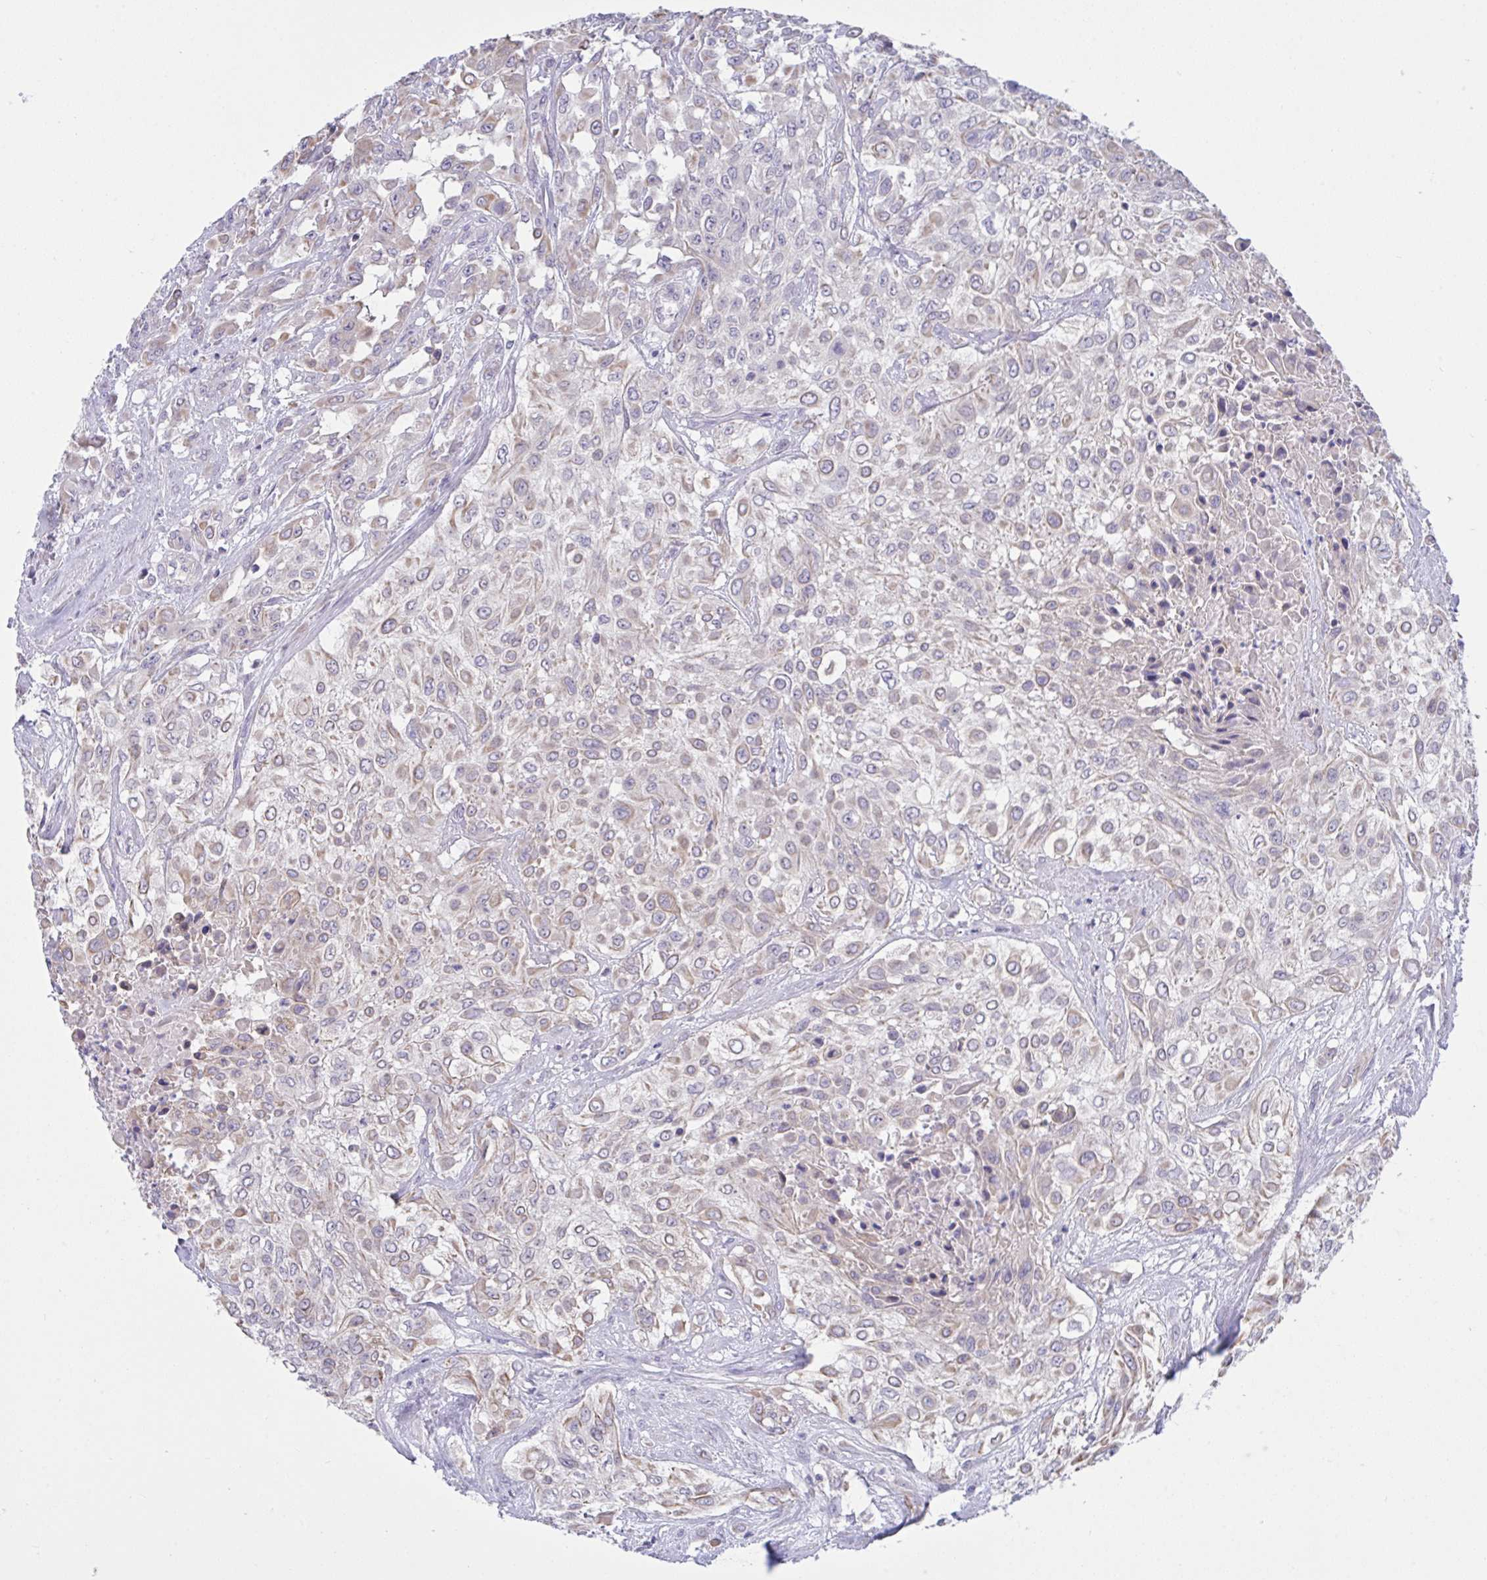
{"staining": {"intensity": "weak", "quantity": "<25%", "location": "cytoplasmic/membranous"}, "tissue": "urothelial cancer", "cell_type": "Tumor cells", "image_type": "cancer", "snomed": [{"axis": "morphology", "description": "Urothelial carcinoma, High grade"}, {"axis": "topography", "description": "Urinary bladder"}], "caption": "A micrograph of human urothelial carcinoma (high-grade) is negative for staining in tumor cells.", "gene": "TMEM41A", "patient": {"sex": "male", "age": 57}}